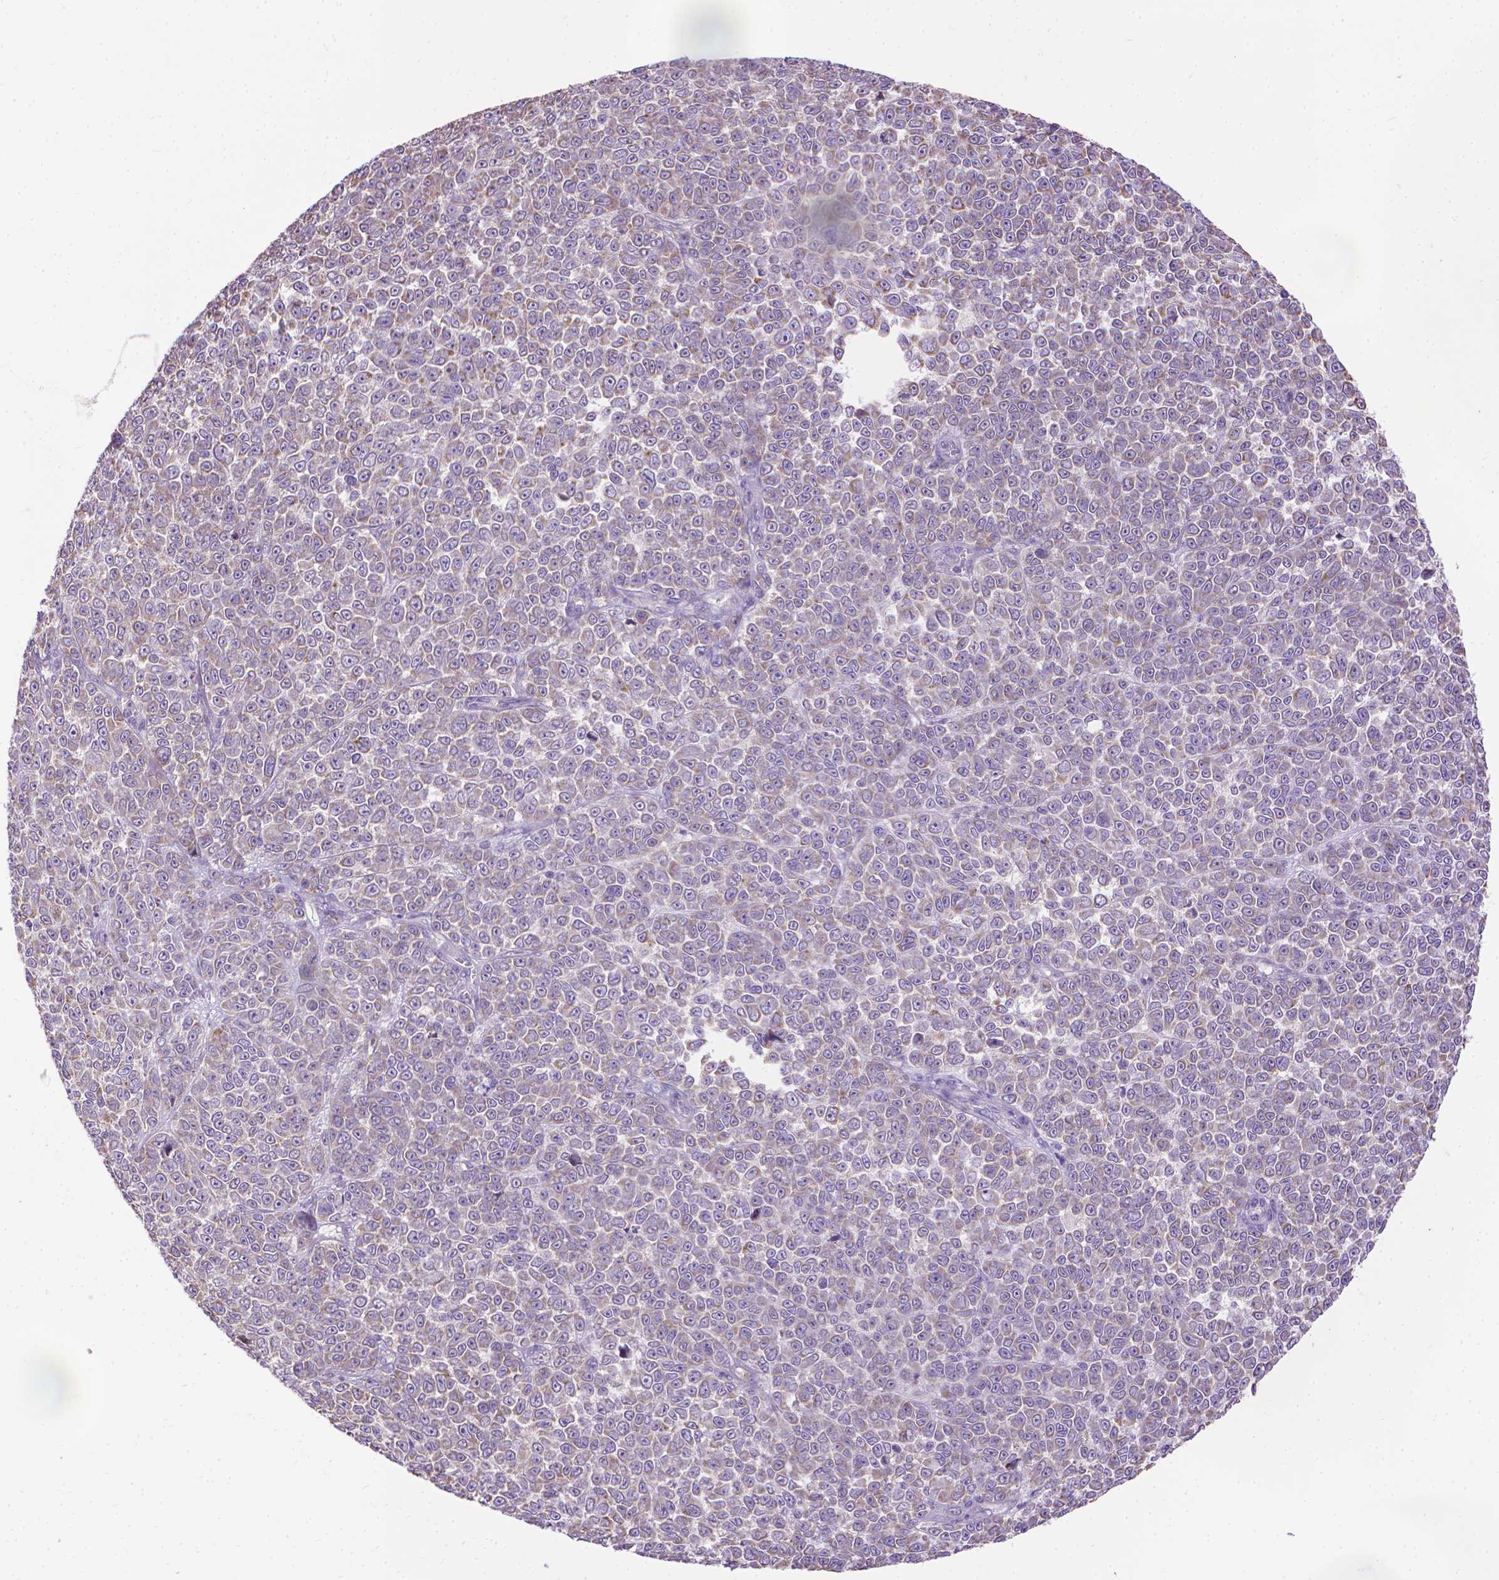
{"staining": {"intensity": "weak", "quantity": "25%-75%", "location": "cytoplasmic/membranous"}, "tissue": "melanoma", "cell_type": "Tumor cells", "image_type": "cancer", "snomed": [{"axis": "morphology", "description": "Malignant melanoma, NOS"}, {"axis": "topography", "description": "Skin"}], "caption": "Human malignant melanoma stained with a protein marker displays weak staining in tumor cells.", "gene": "SYN1", "patient": {"sex": "female", "age": 95}}